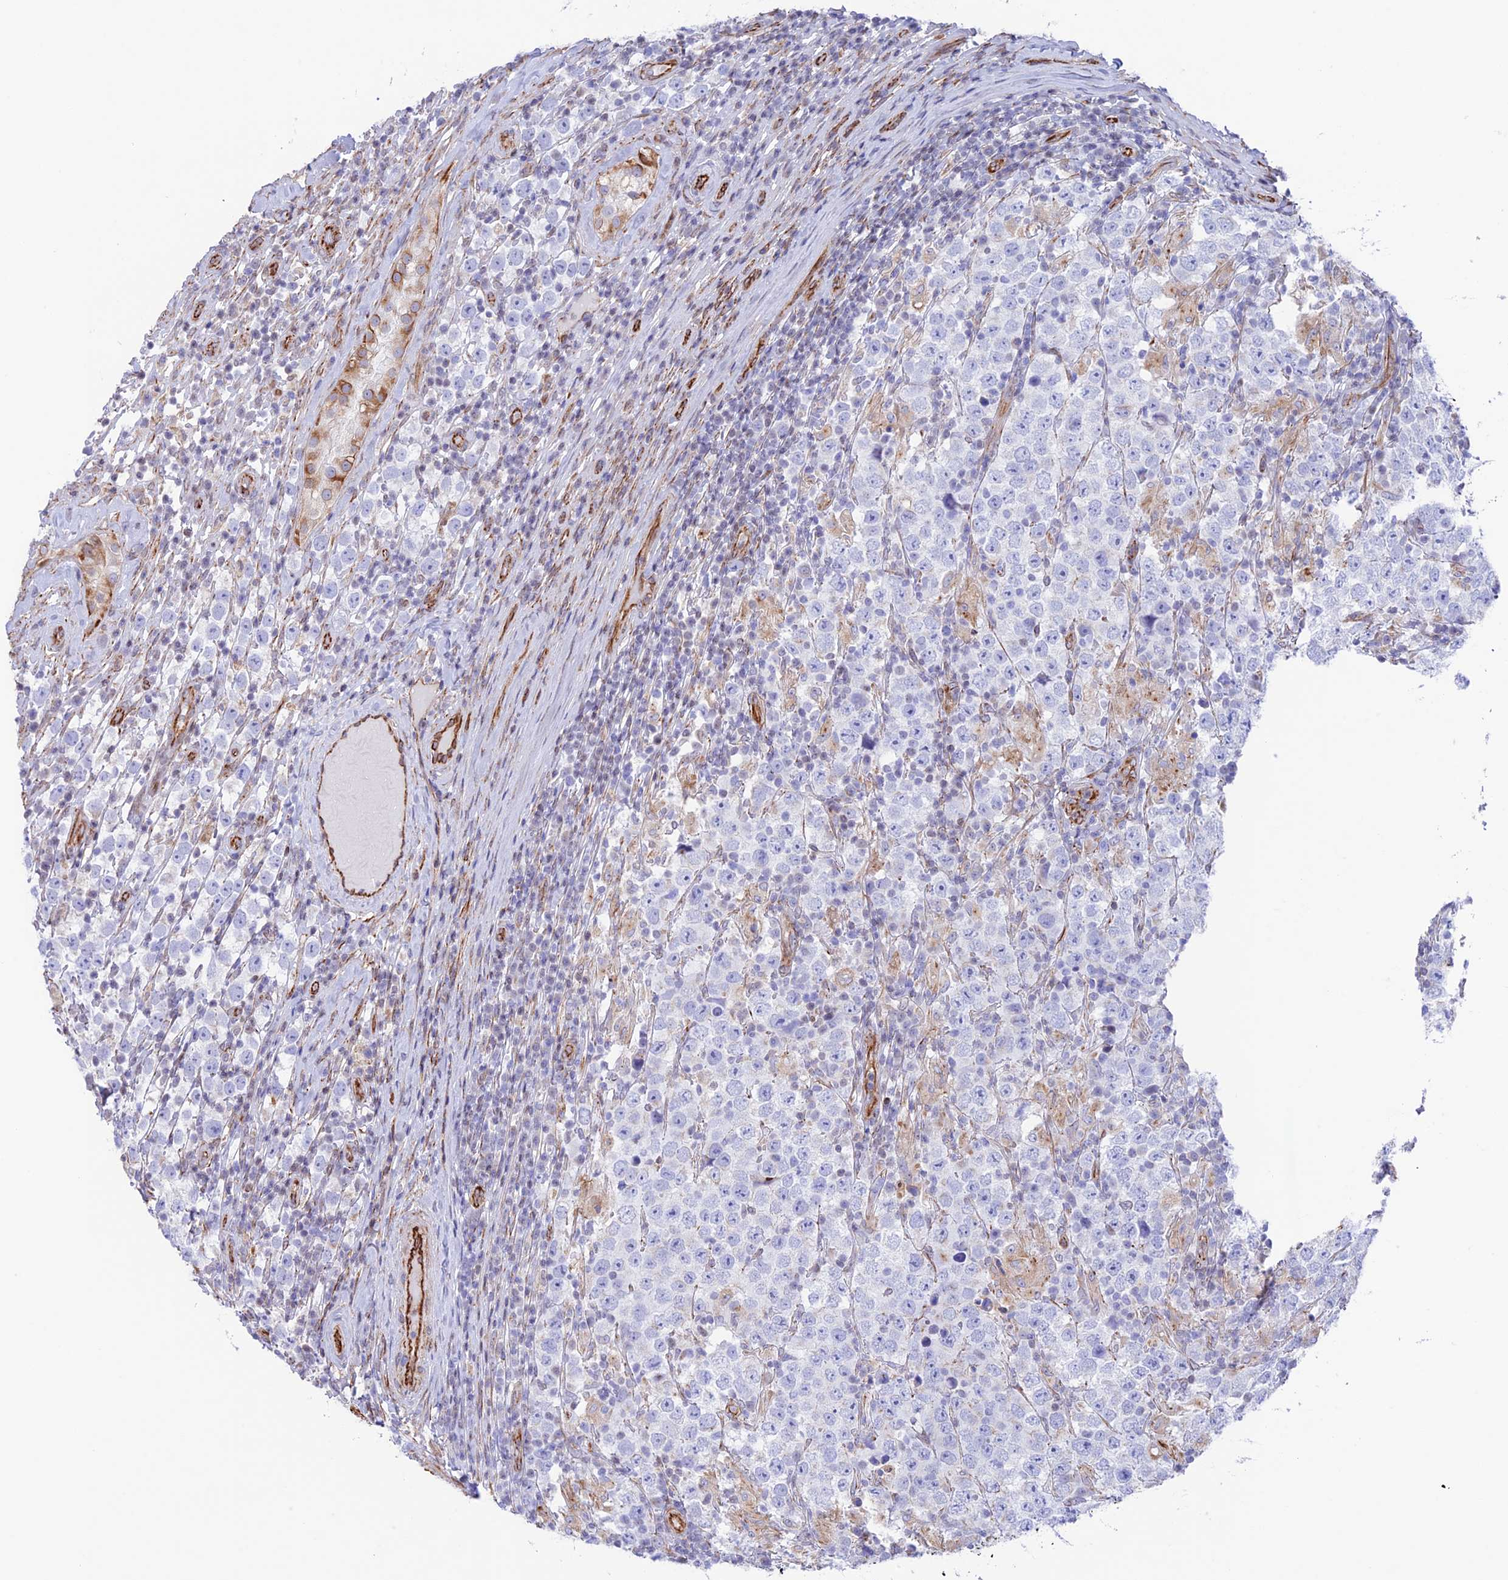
{"staining": {"intensity": "negative", "quantity": "none", "location": "none"}, "tissue": "testis cancer", "cell_type": "Tumor cells", "image_type": "cancer", "snomed": [{"axis": "morphology", "description": "Normal tissue, NOS"}, {"axis": "morphology", "description": "Urothelial carcinoma, High grade"}, {"axis": "morphology", "description": "Seminoma, NOS"}, {"axis": "morphology", "description": "Carcinoma, Embryonal, NOS"}, {"axis": "topography", "description": "Urinary bladder"}, {"axis": "topography", "description": "Testis"}], "caption": "Immunohistochemical staining of human seminoma (testis) exhibits no significant expression in tumor cells. (DAB (3,3'-diaminobenzidine) immunohistochemistry with hematoxylin counter stain).", "gene": "ZNF652", "patient": {"sex": "male", "age": 41}}